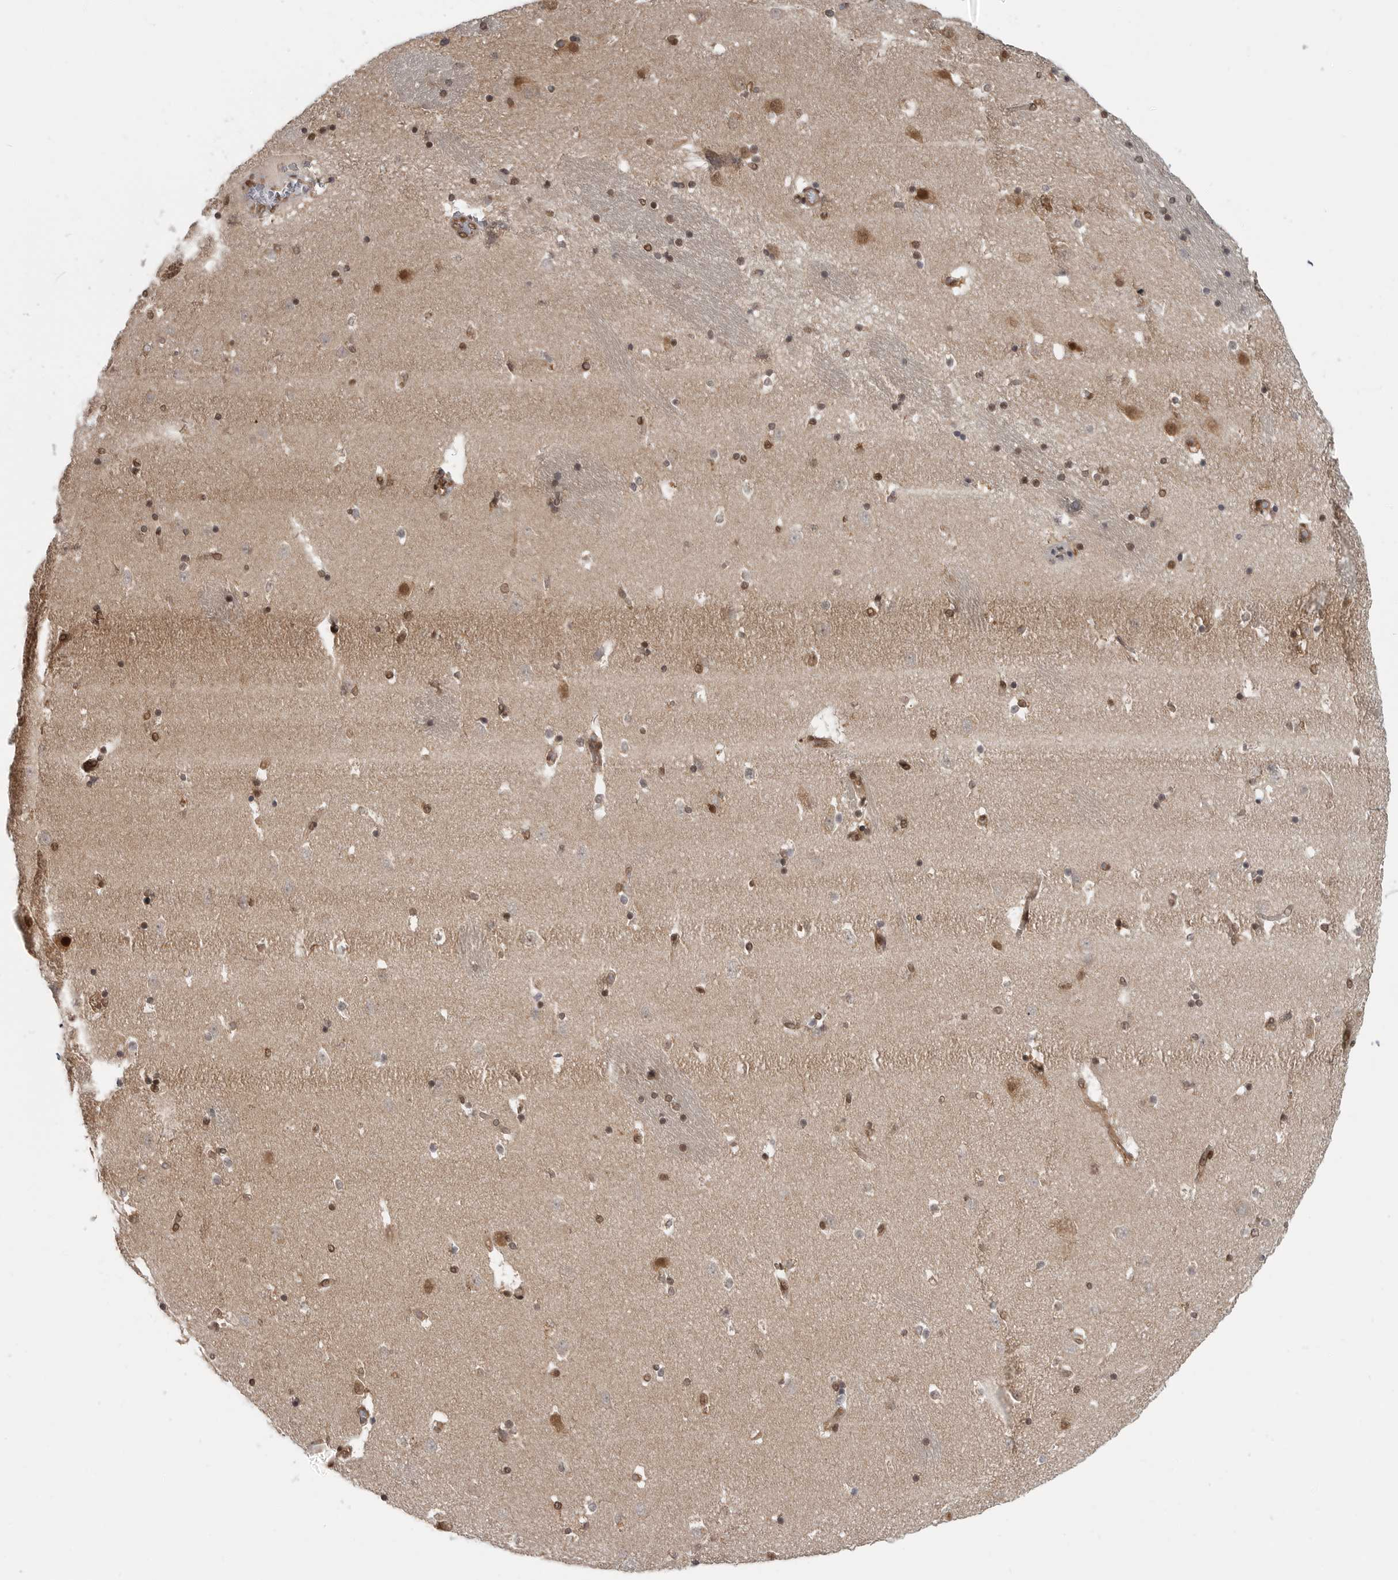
{"staining": {"intensity": "moderate", "quantity": "25%-75%", "location": "nuclear"}, "tissue": "caudate", "cell_type": "Glial cells", "image_type": "normal", "snomed": [{"axis": "morphology", "description": "Normal tissue, NOS"}, {"axis": "topography", "description": "Lateral ventricle wall"}], "caption": "A high-resolution photomicrograph shows IHC staining of benign caudate, which demonstrates moderate nuclear expression in about 25%-75% of glial cells.", "gene": "SZRD1", "patient": {"sex": "male", "age": 45}}